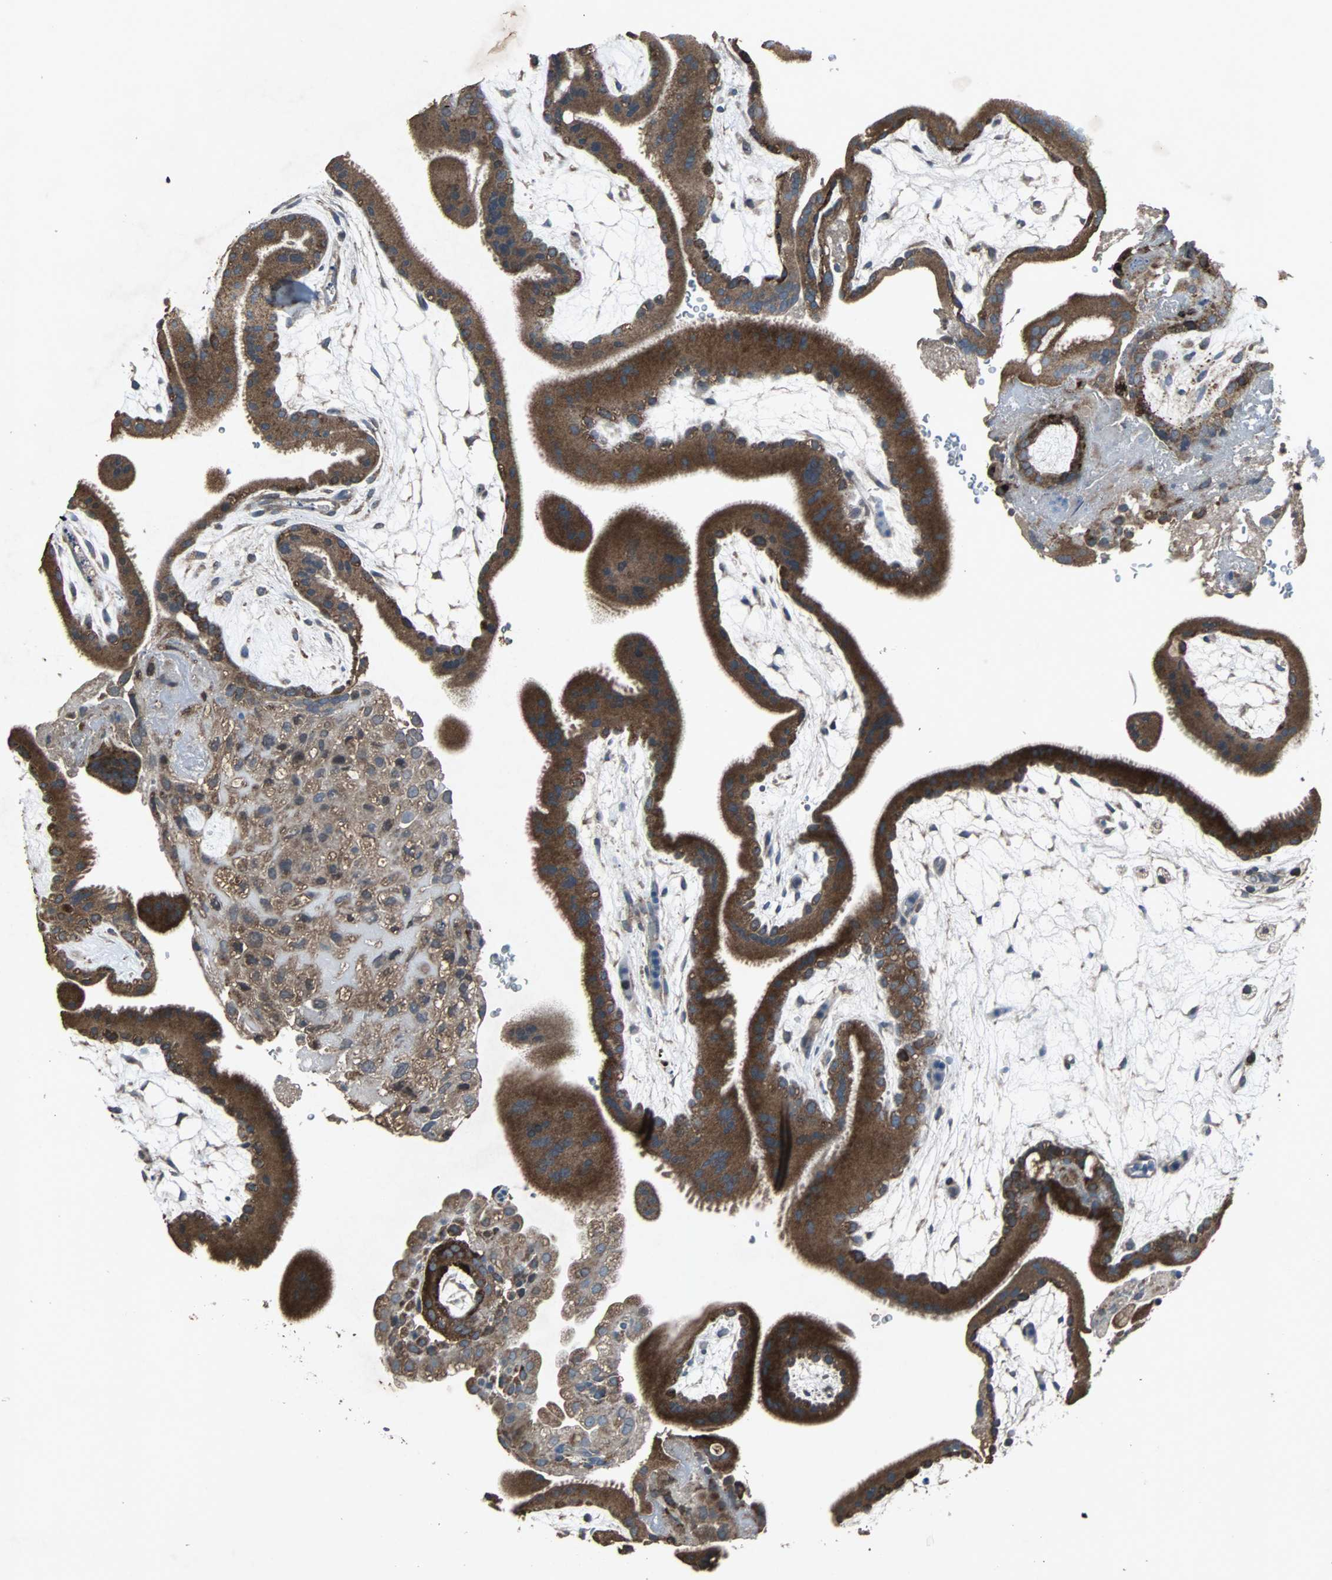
{"staining": {"intensity": "moderate", "quantity": ">75%", "location": "cytoplasmic/membranous"}, "tissue": "placenta", "cell_type": "Decidual cells", "image_type": "normal", "snomed": [{"axis": "morphology", "description": "Normal tissue, NOS"}, {"axis": "topography", "description": "Placenta"}], "caption": "Normal placenta demonstrates moderate cytoplasmic/membranous expression in about >75% of decidual cells, visualized by immunohistochemistry.", "gene": "SOS1", "patient": {"sex": "female", "age": 19}}